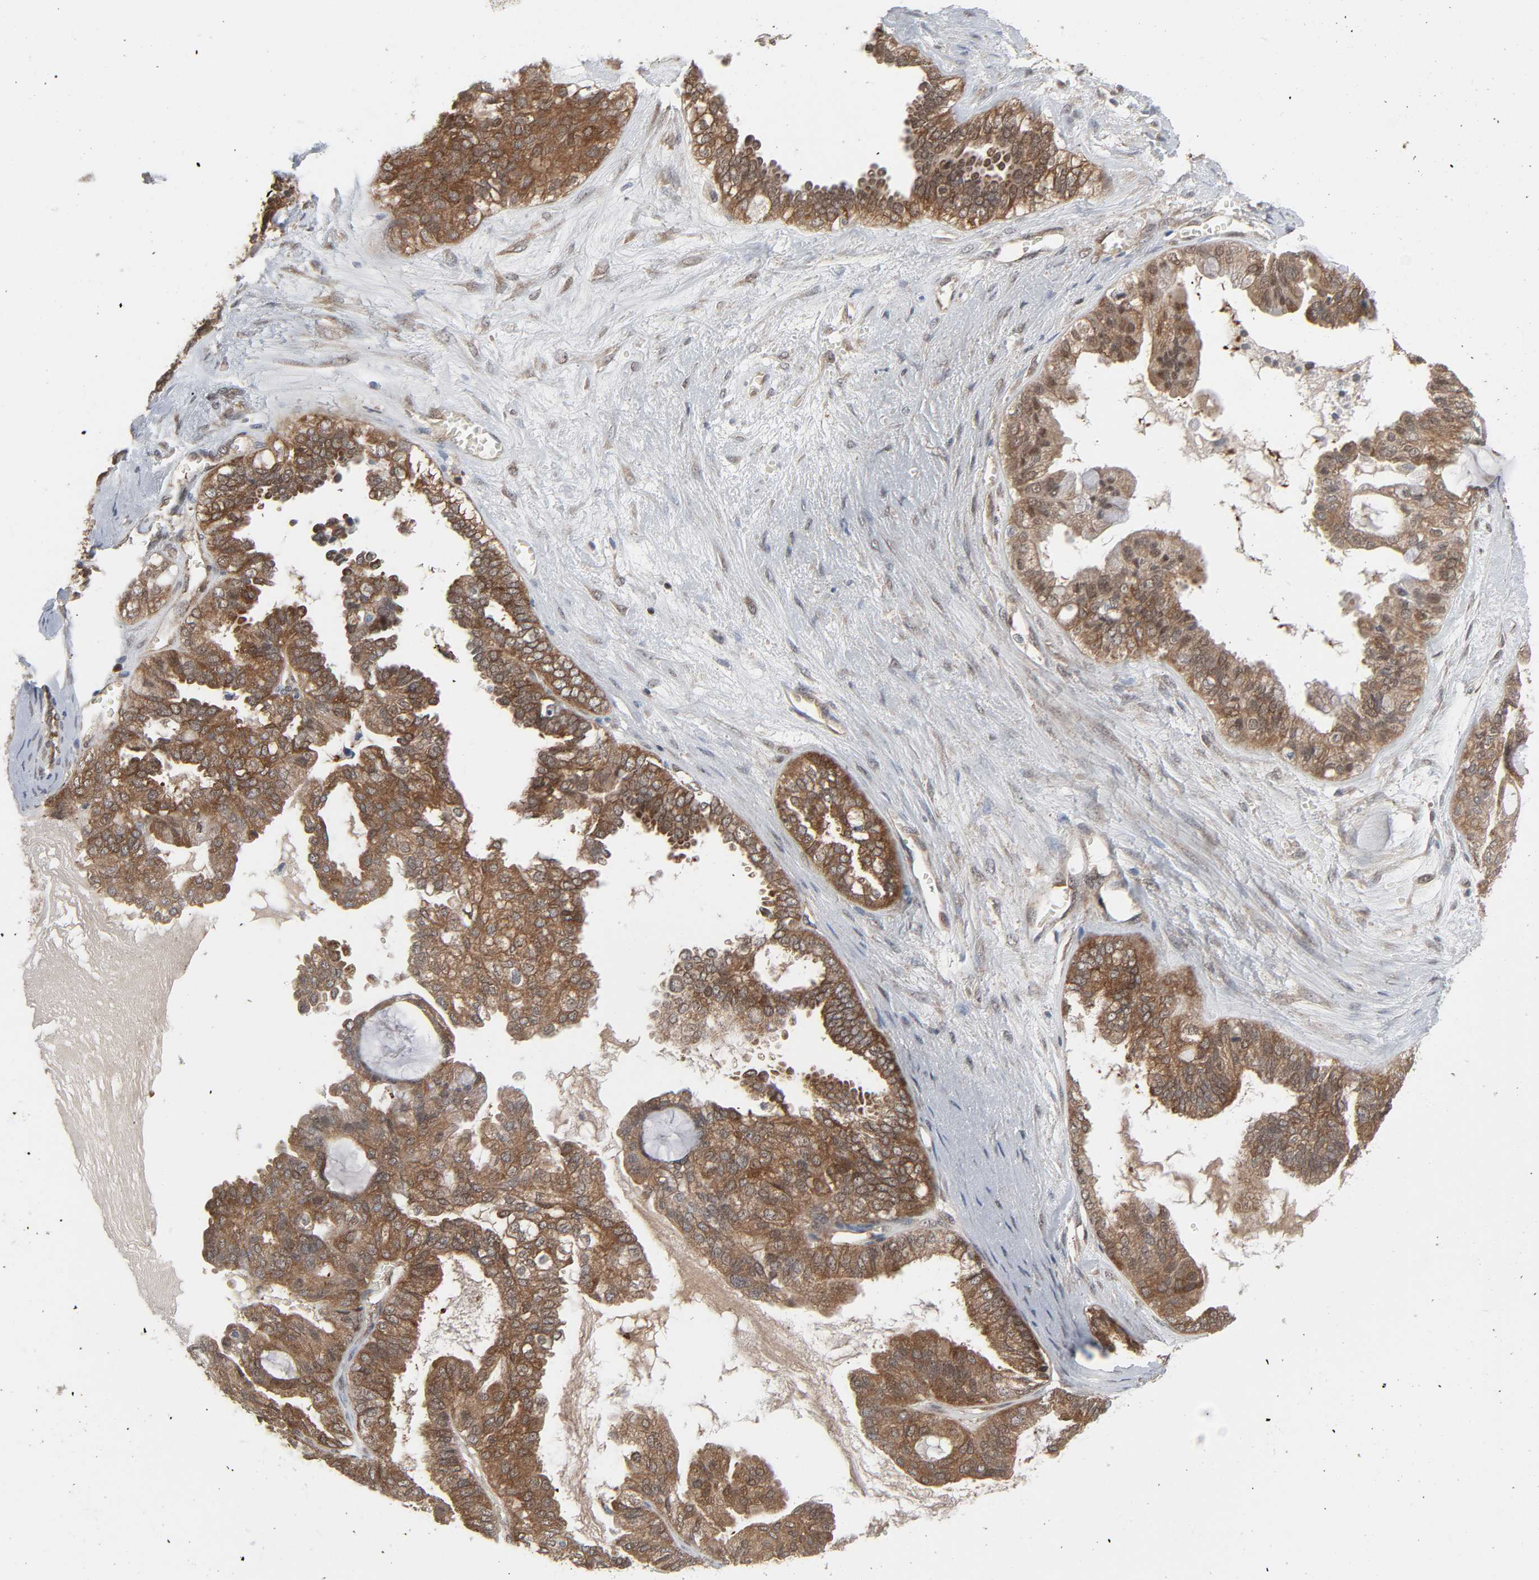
{"staining": {"intensity": "moderate", "quantity": ">75%", "location": "cytoplasmic/membranous"}, "tissue": "ovarian cancer", "cell_type": "Tumor cells", "image_type": "cancer", "snomed": [{"axis": "morphology", "description": "Carcinoma, NOS"}, {"axis": "morphology", "description": "Carcinoma, endometroid"}, {"axis": "topography", "description": "Ovary"}], "caption": "Moderate cytoplasmic/membranous protein staining is seen in about >75% of tumor cells in ovarian cancer.", "gene": "GSK3A", "patient": {"sex": "female", "age": 50}}